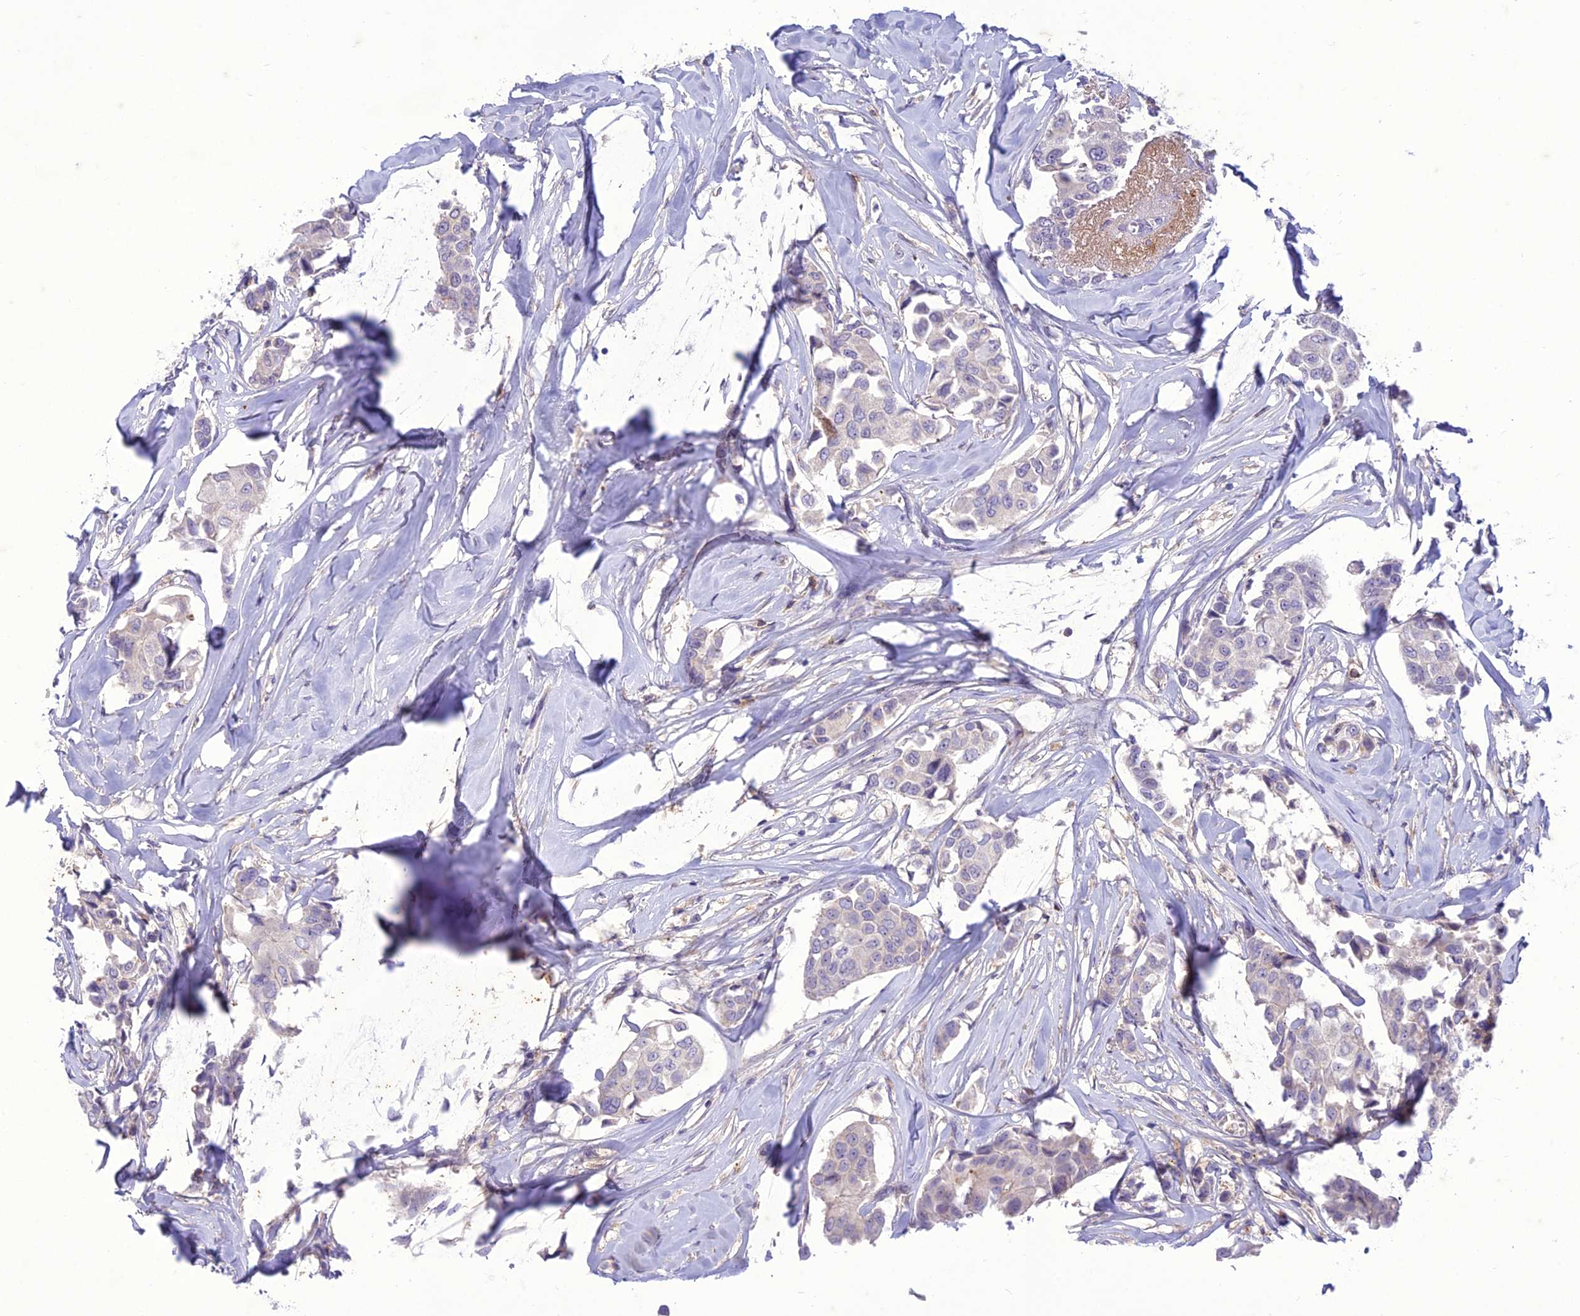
{"staining": {"intensity": "negative", "quantity": "none", "location": "none"}, "tissue": "breast cancer", "cell_type": "Tumor cells", "image_type": "cancer", "snomed": [{"axis": "morphology", "description": "Duct carcinoma"}, {"axis": "topography", "description": "Breast"}], "caption": "Breast cancer (infiltrating ductal carcinoma) was stained to show a protein in brown. There is no significant expression in tumor cells.", "gene": "ITGAE", "patient": {"sex": "female", "age": 80}}